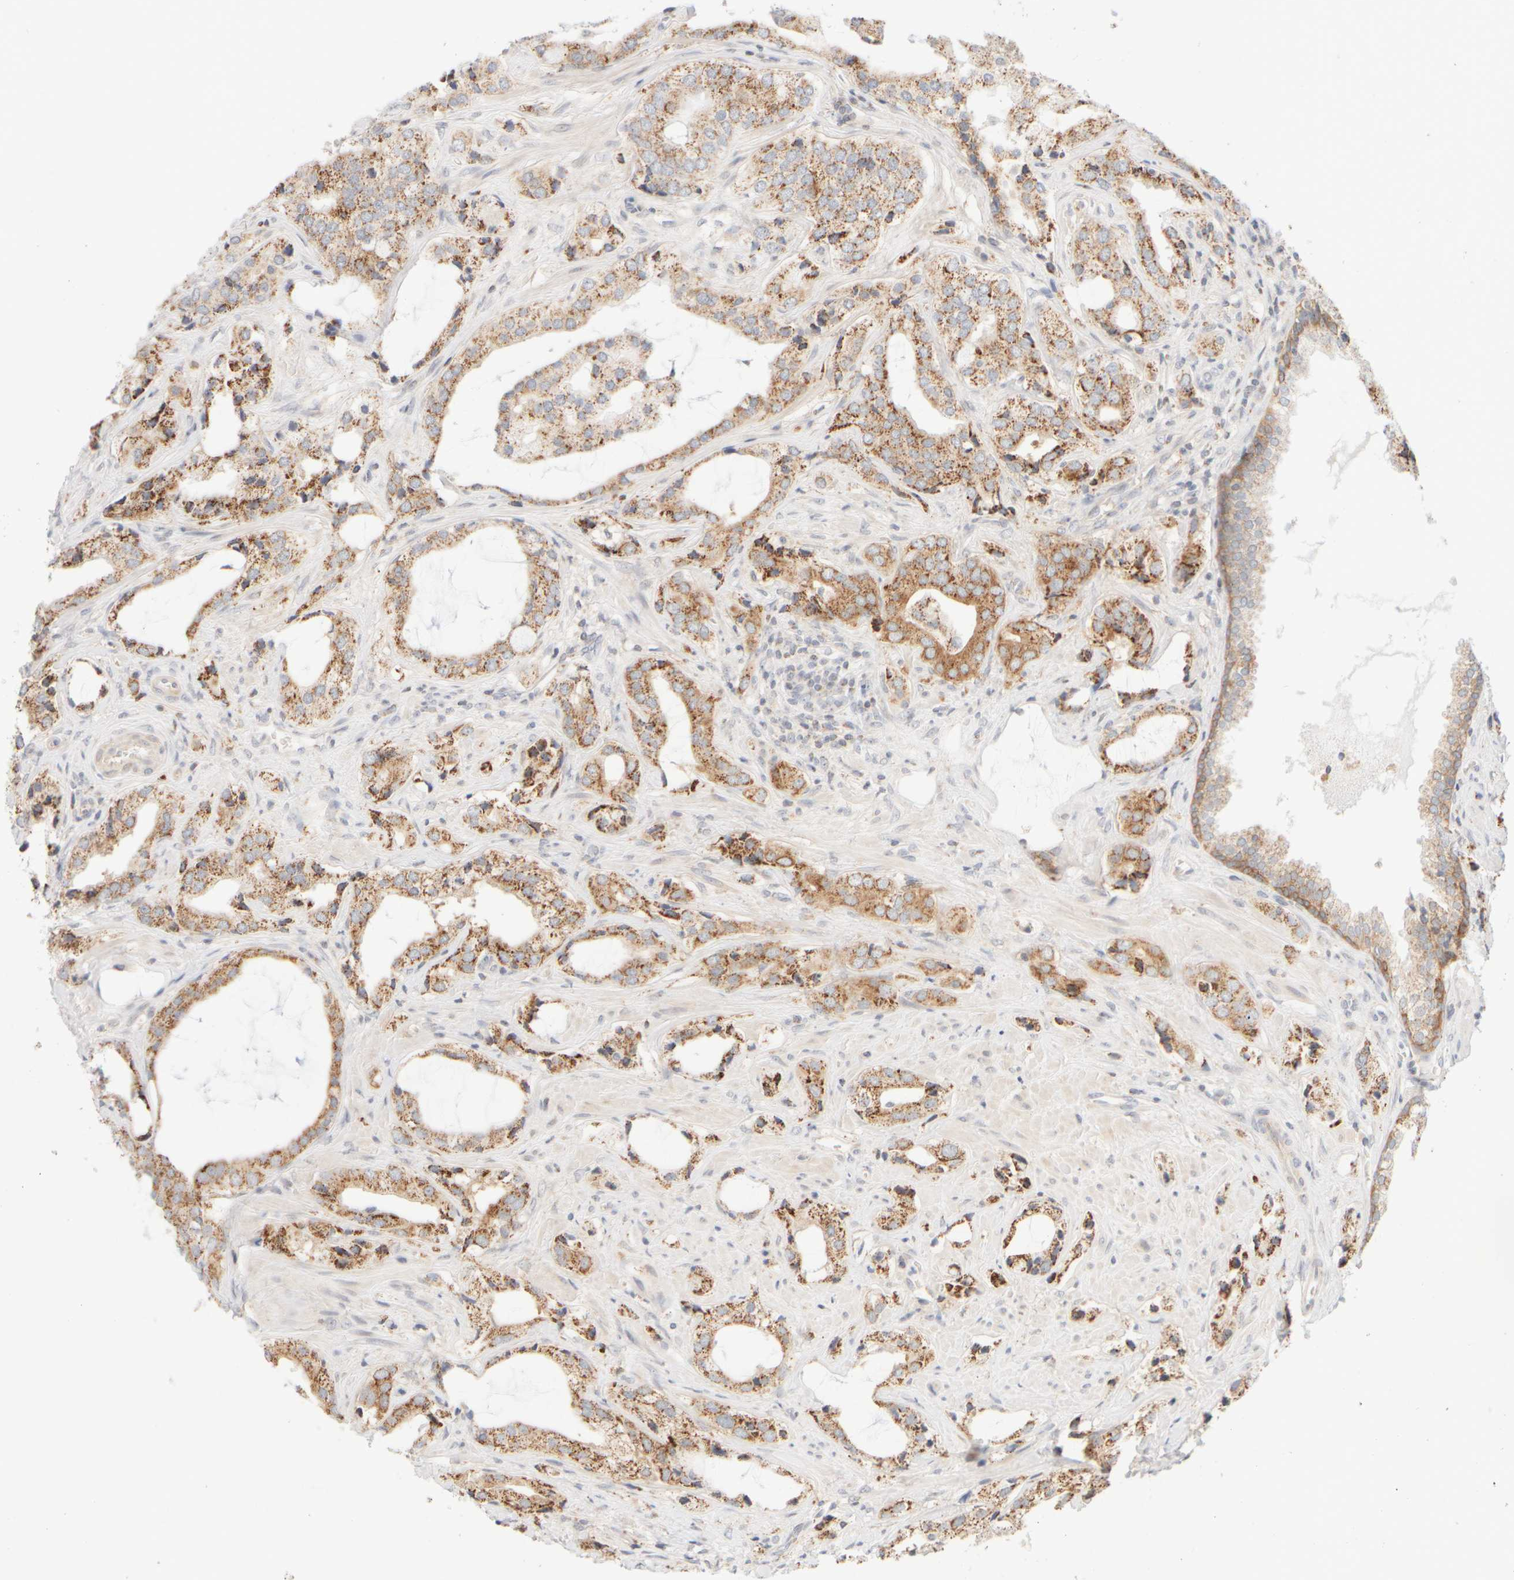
{"staining": {"intensity": "moderate", "quantity": ">75%", "location": "cytoplasmic/membranous"}, "tissue": "prostate cancer", "cell_type": "Tumor cells", "image_type": "cancer", "snomed": [{"axis": "morphology", "description": "Adenocarcinoma, High grade"}, {"axis": "topography", "description": "Prostate"}], "caption": "Immunohistochemical staining of human prostate cancer reveals medium levels of moderate cytoplasmic/membranous protein staining in about >75% of tumor cells. Nuclei are stained in blue.", "gene": "PPM1K", "patient": {"sex": "male", "age": 66}}